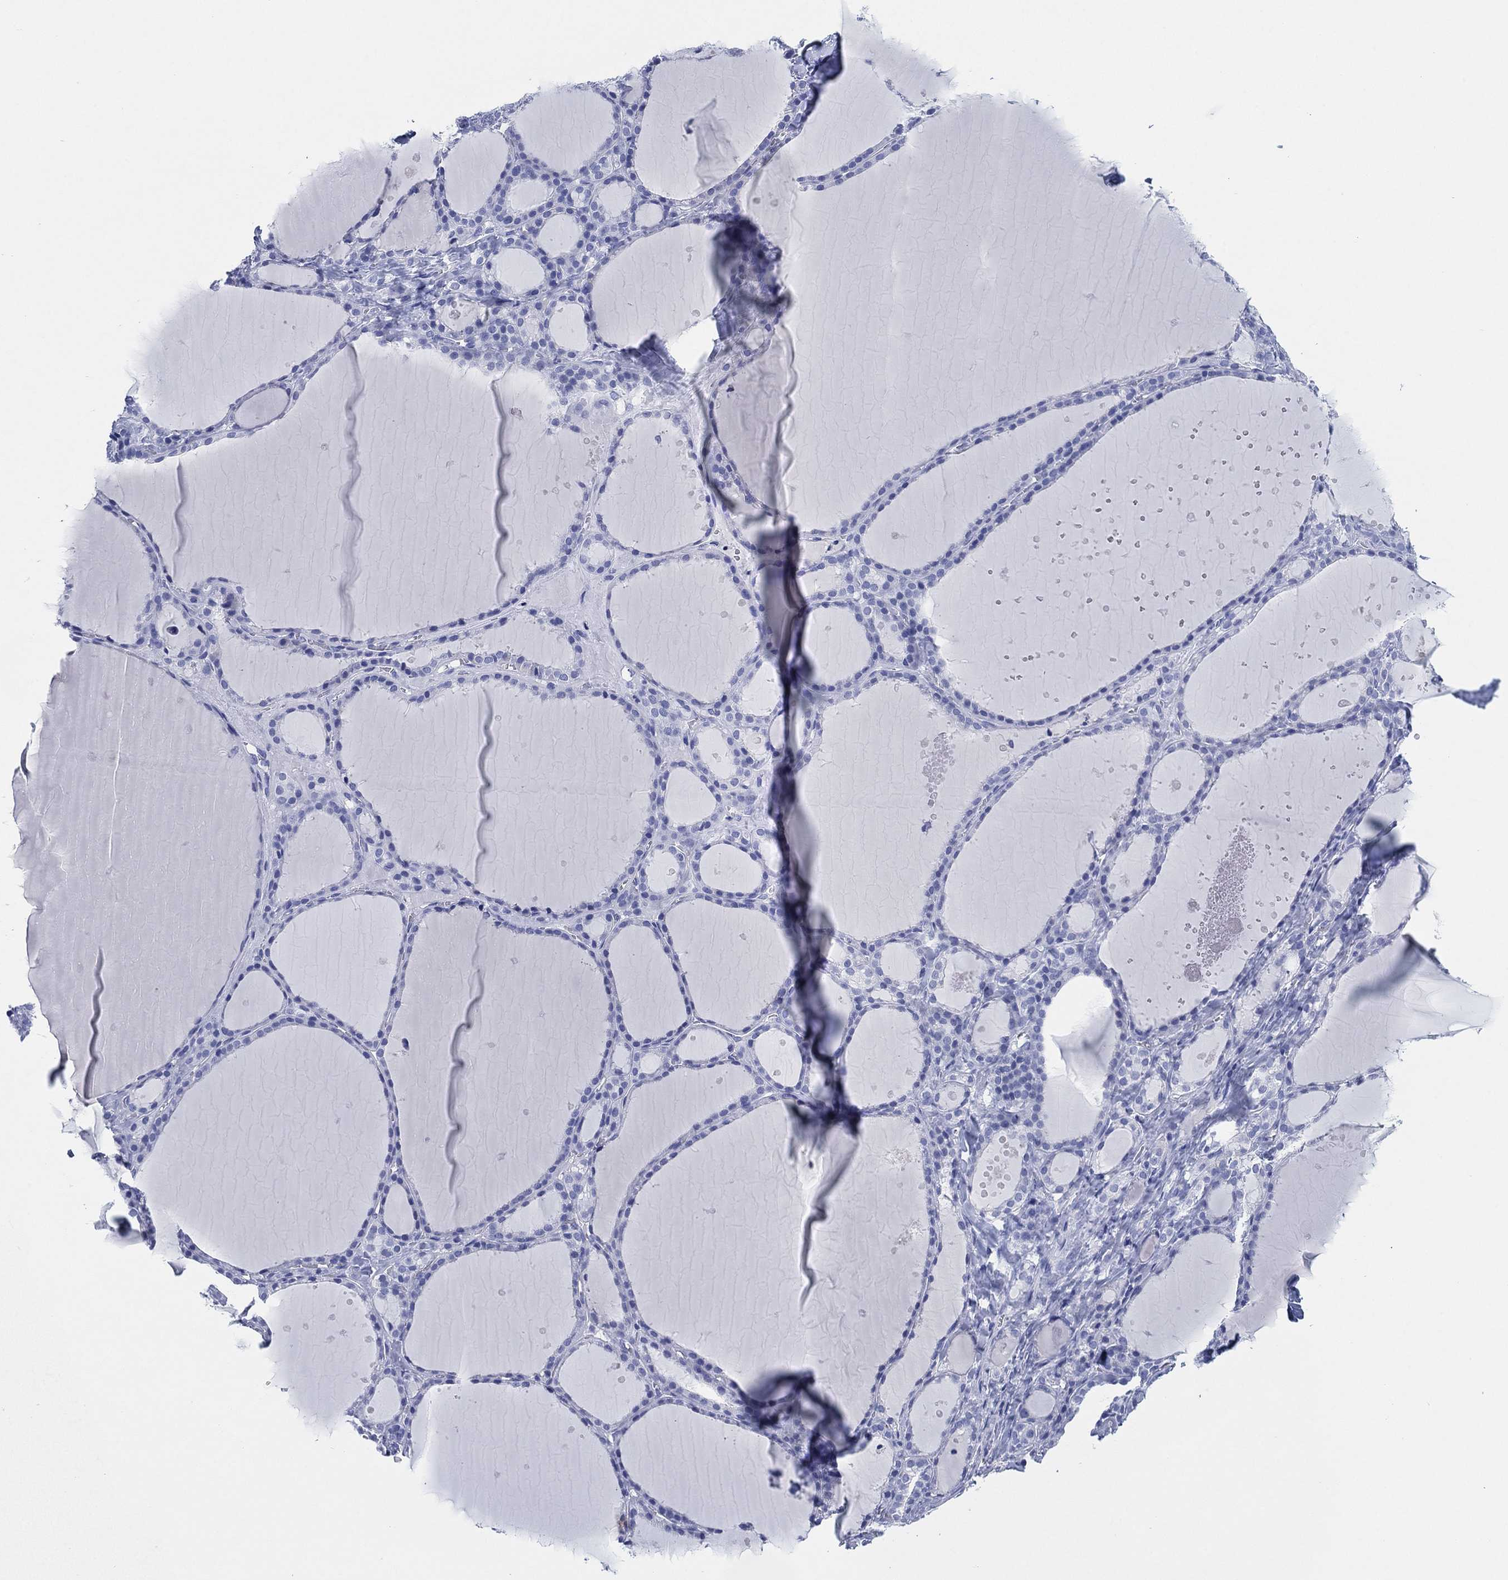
{"staining": {"intensity": "negative", "quantity": "none", "location": "none"}, "tissue": "thyroid gland", "cell_type": "Glandular cells", "image_type": "normal", "snomed": [{"axis": "morphology", "description": "Normal tissue, NOS"}, {"axis": "topography", "description": "Thyroid gland"}], "caption": "There is no significant expression in glandular cells of thyroid gland. (DAB immunohistochemistry (IHC), high magnification).", "gene": "SLC9C2", "patient": {"sex": "male", "age": 68}}